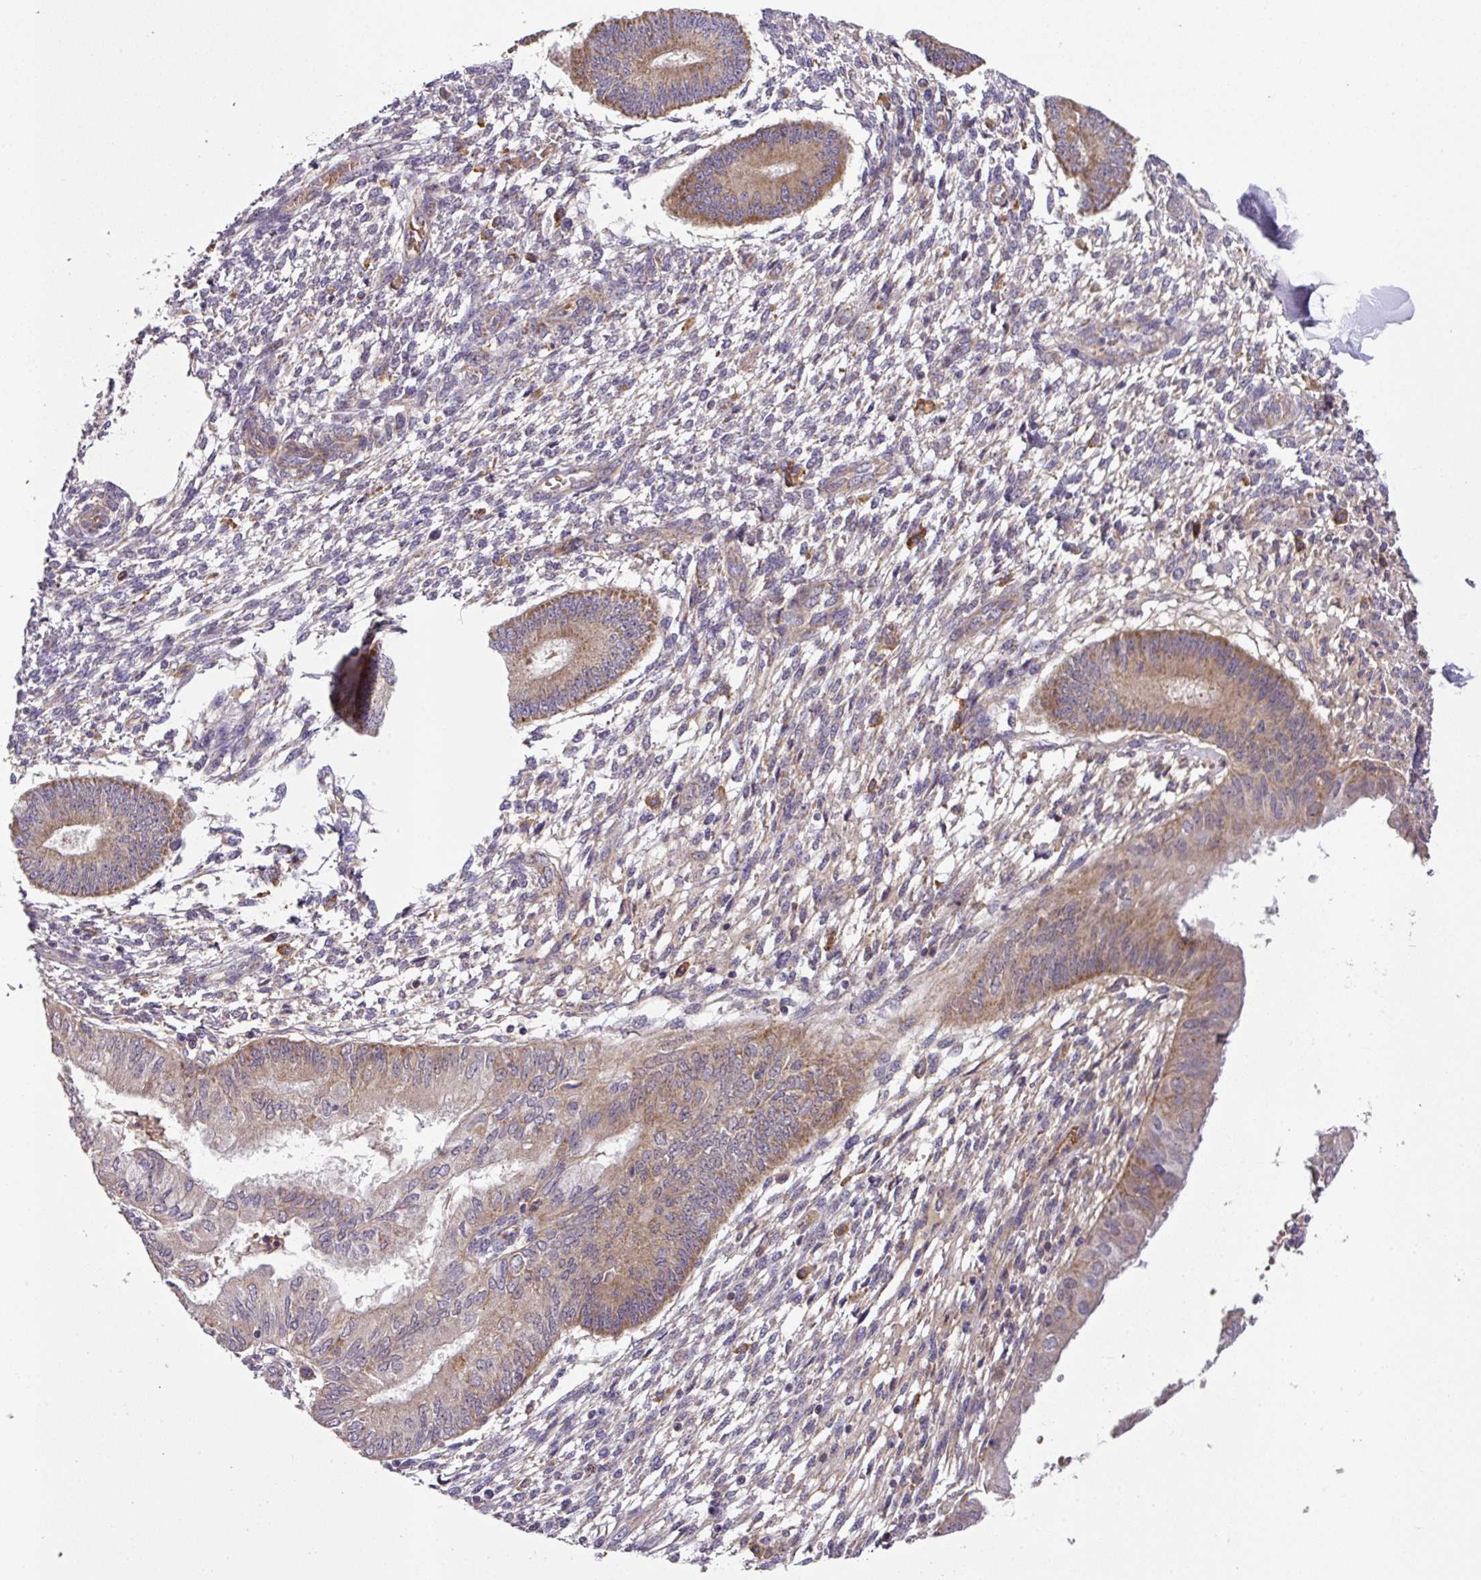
{"staining": {"intensity": "weak", "quantity": "25%-75%", "location": "cytoplasmic/membranous"}, "tissue": "endometrium", "cell_type": "Cells in endometrial stroma", "image_type": "normal", "snomed": [{"axis": "morphology", "description": "Normal tissue, NOS"}, {"axis": "topography", "description": "Endometrium"}], "caption": "Approximately 25%-75% of cells in endometrial stroma in benign human endometrium display weak cytoplasmic/membranous protein staining as visualized by brown immunohistochemical staining.", "gene": "ZNF513", "patient": {"sex": "female", "age": 49}}